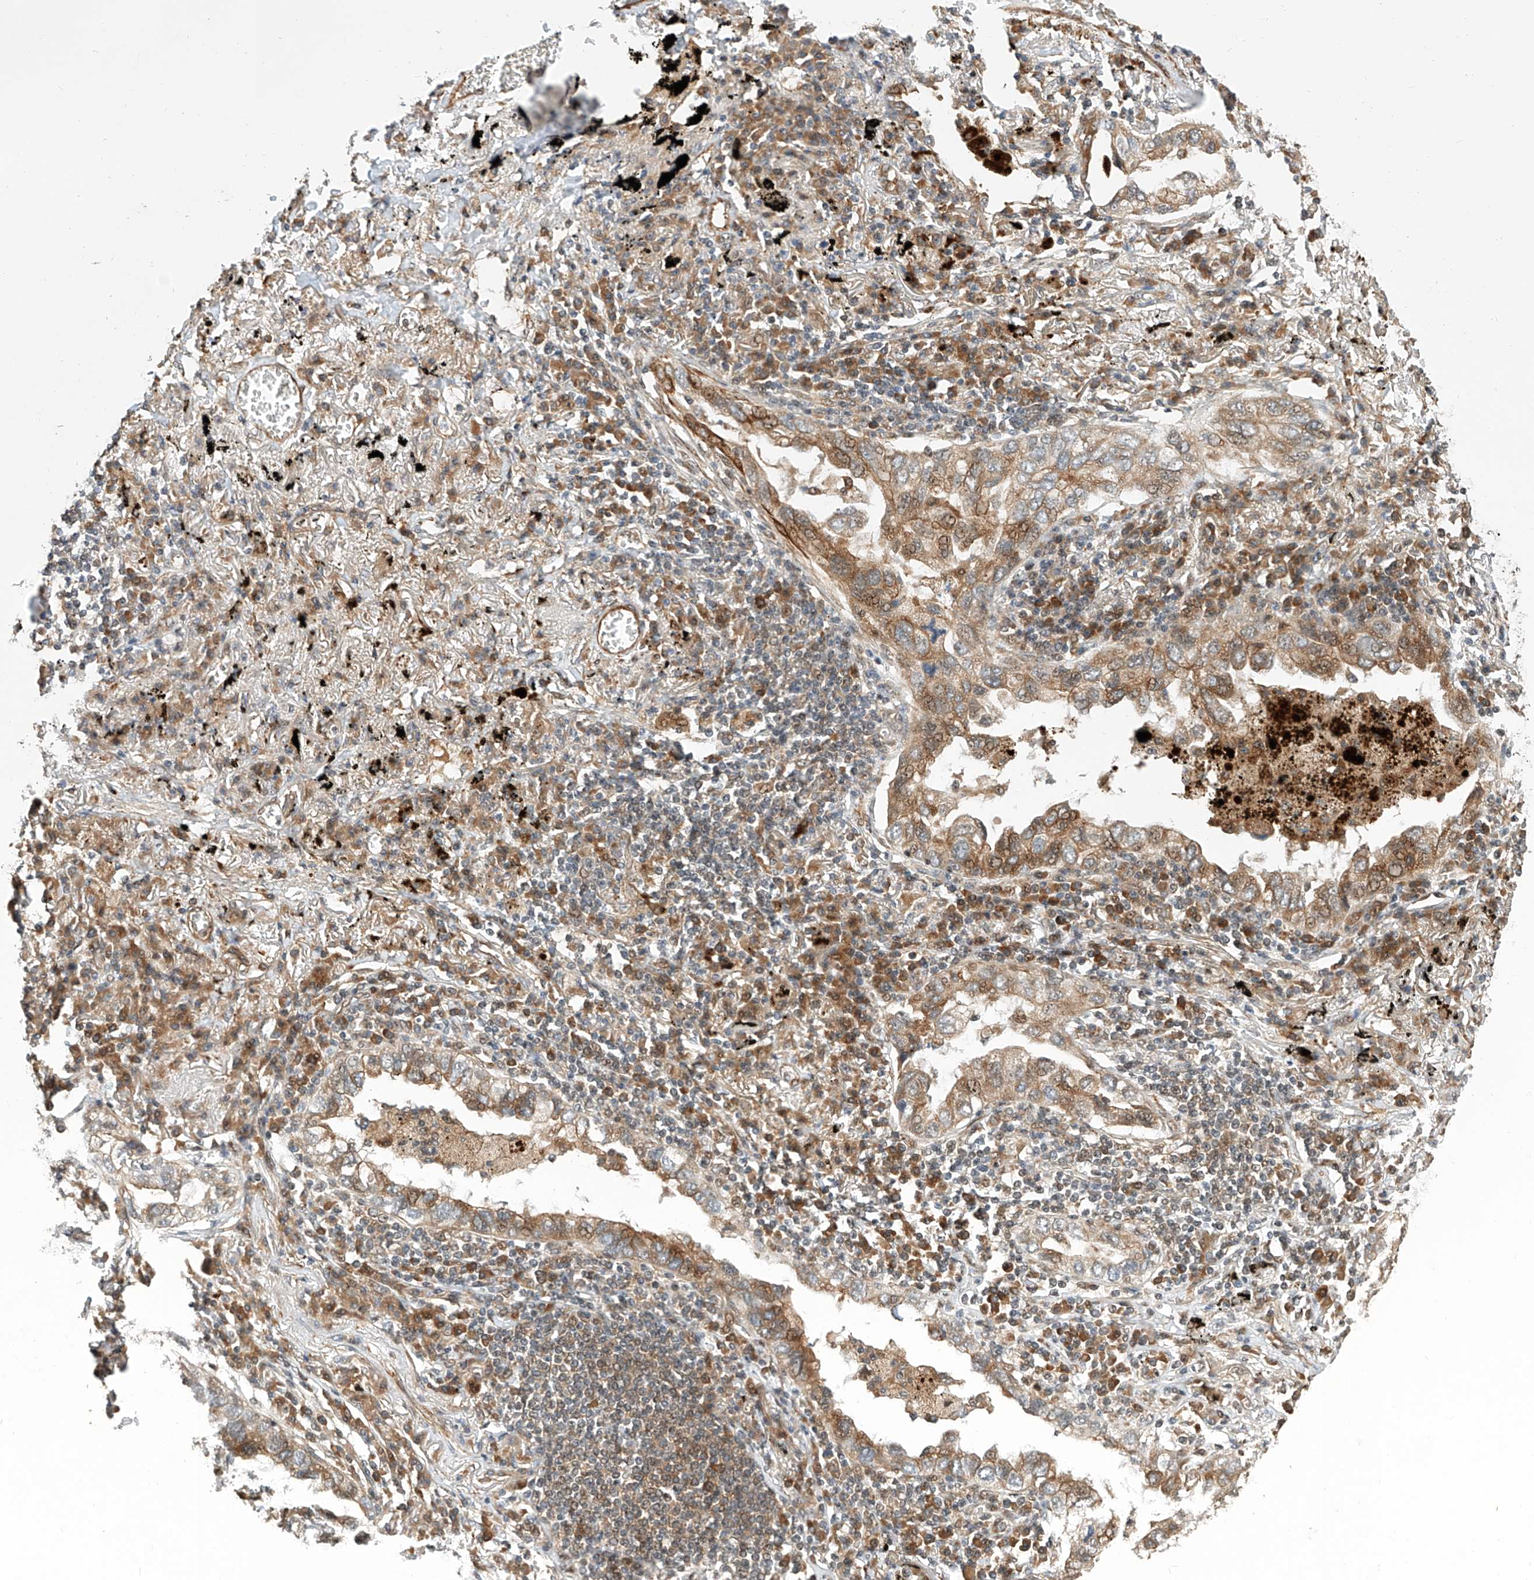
{"staining": {"intensity": "moderate", "quantity": ">75%", "location": "cytoplasmic/membranous"}, "tissue": "lung cancer", "cell_type": "Tumor cells", "image_type": "cancer", "snomed": [{"axis": "morphology", "description": "Adenocarcinoma, NOS"}, {"axis": "topography", "description": "Lung"}], "caption": "An image of lung cancer stained for a protein exhibits moderate cytoplasmic/membranous brown staining in tumor cells.", "gene": "CPAMD8", "patient": {"sex": "male", "age": 65}}